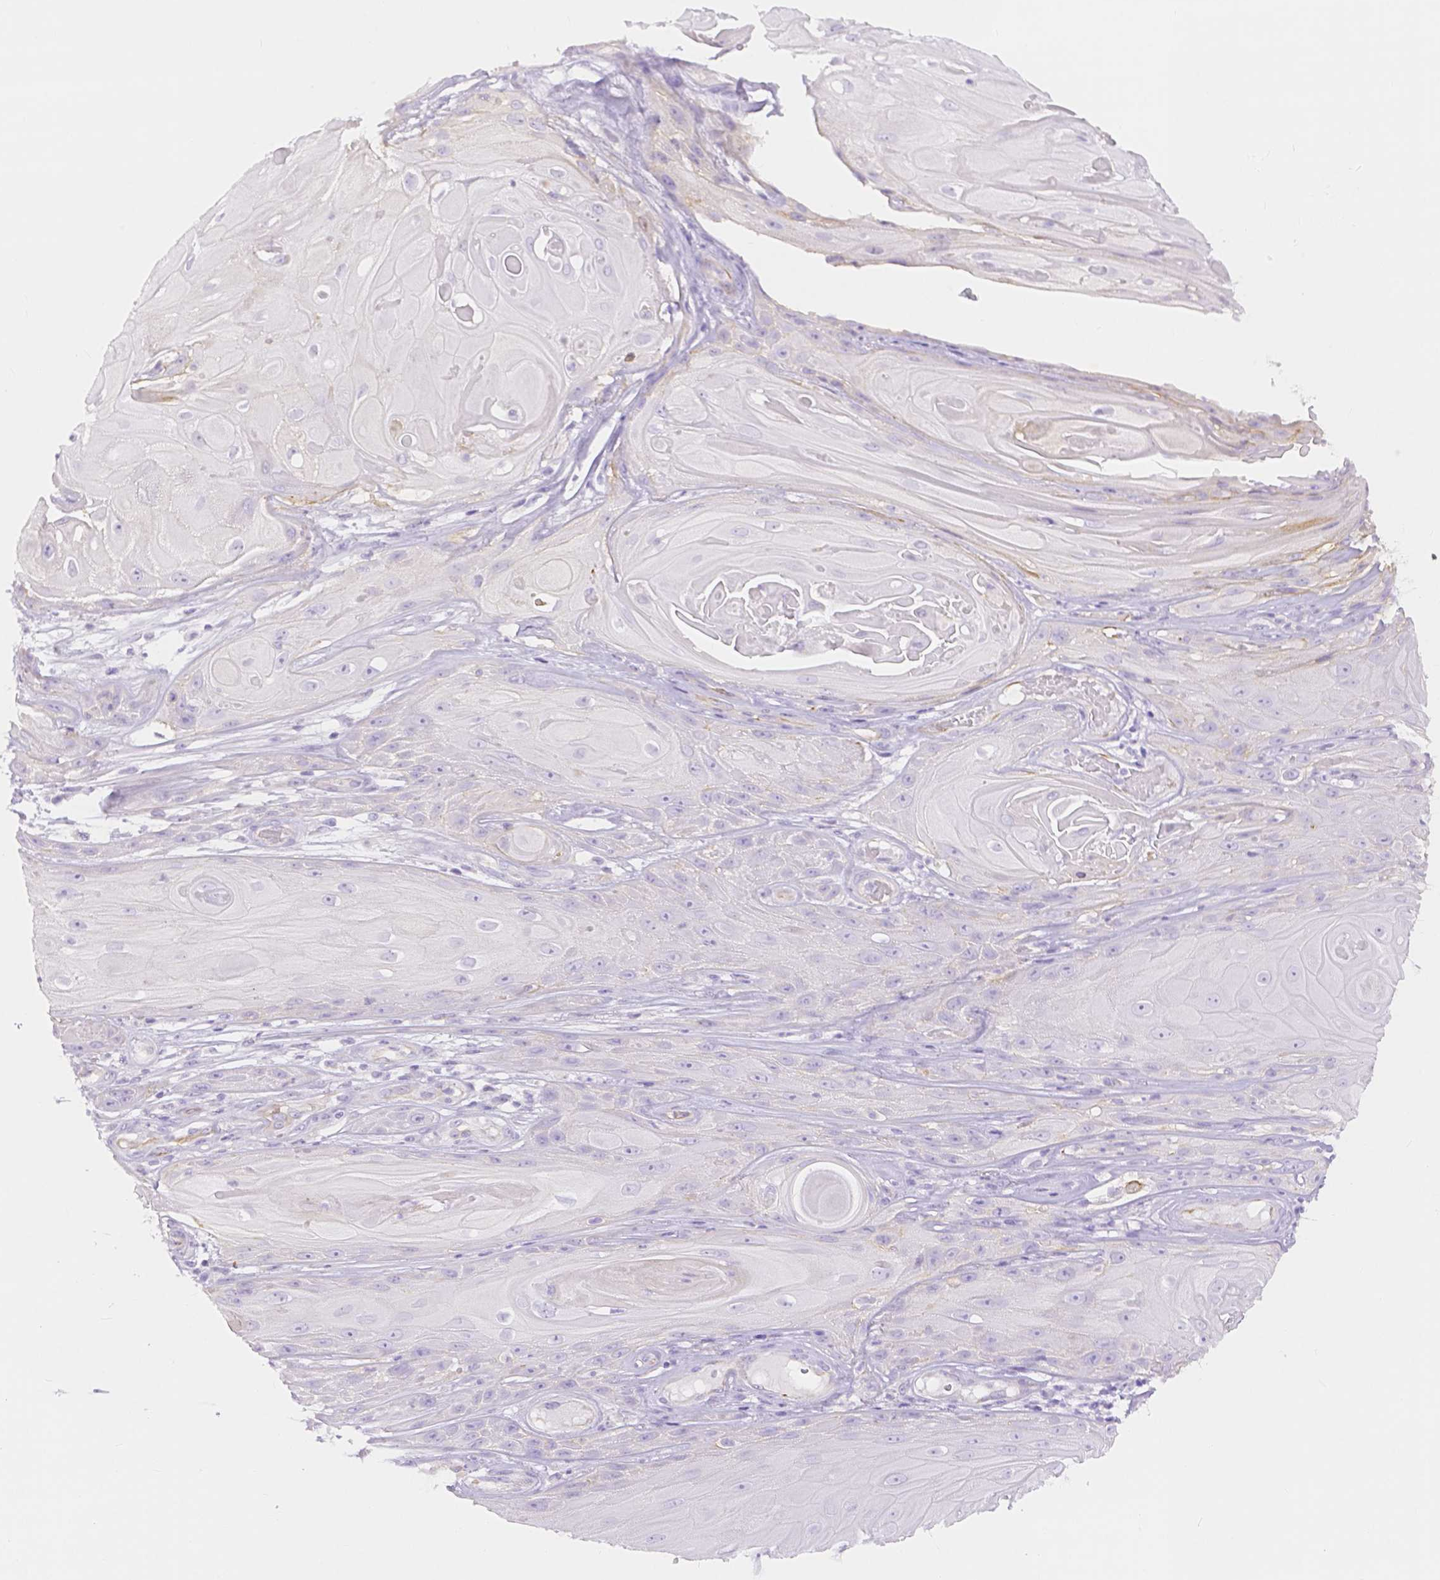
{"staining": {"intensity": "negative", "quantity": "none", "location": "none"}, "tissue": "skin cancer", "cell_type": "Tumor cells", "image_type": "cancer", "snomed": [{"axis": "morphology", "description": "Squamous cell carcinoma, NOS"}, {"axis": "topography", "description": "Skin"}], "caption": "This is a image of immunohistochemistry staining of skin squamous cell carcinoma, which shows no expression in tumor cells.", "gene": "SLC27A5", "patient": {"sex": "male", "age": 62}}